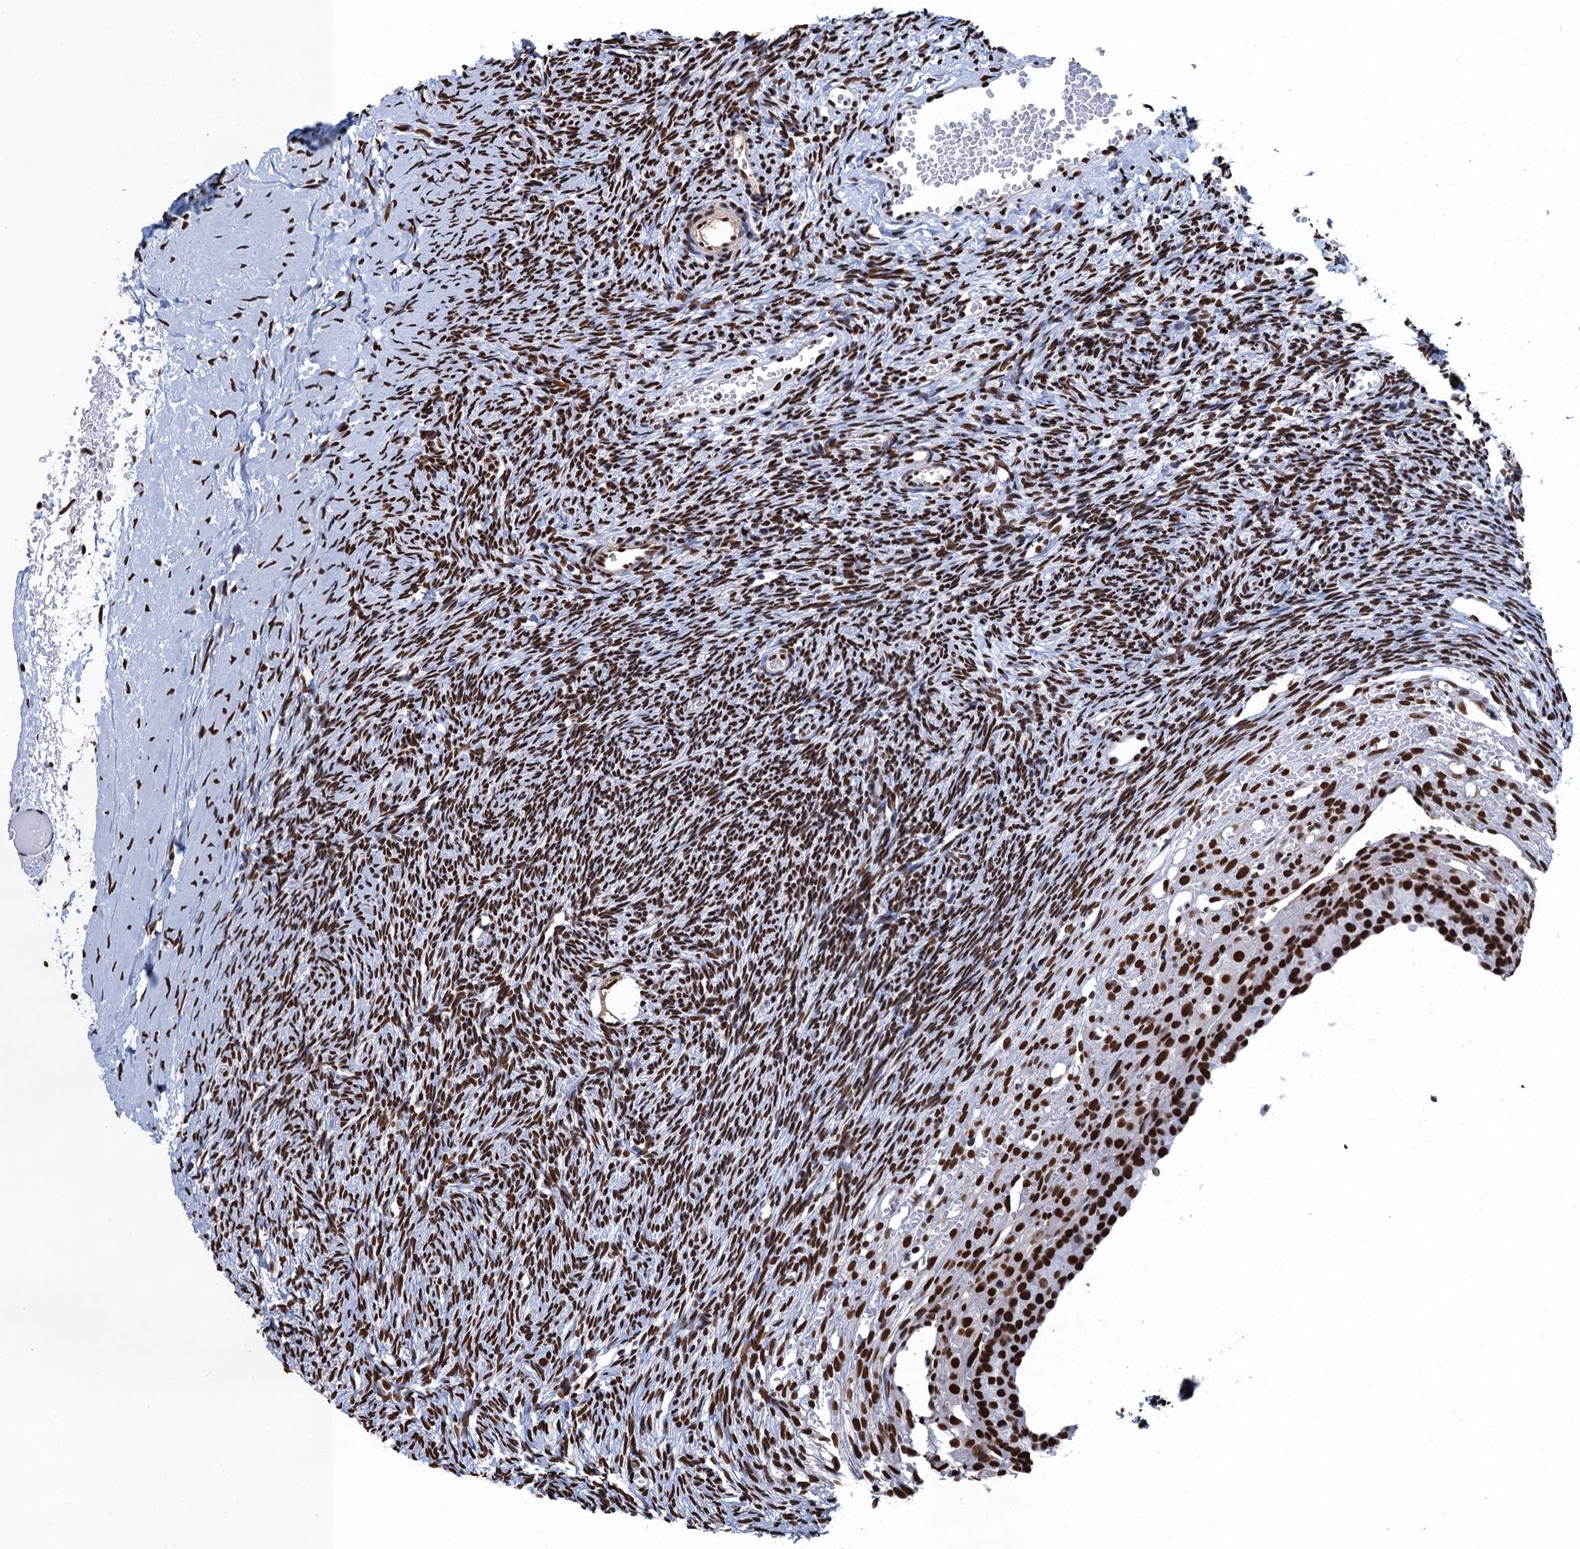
{"staining": {"intensity": "strong", "quantity": ">75%", "location": "nuclear"}, "tissue": "ovary", "cell_type": "Ovarian stroma cells", "image_type": "normal", "snomed": [{"axis": "morphology", "description": "Normal tissue, NOS"}, {"axis": "topography", "description": "Ovary"}], "caption": "Protein staining of normal ovary demonstrates strong nuclear expression in approximately >75% of ovarian stroma cells. (DAB IHC, brown staining for protein, blue staining for nuclei).", "gene": "UBA2", "patient": {"sex": "female", "age": 39}}